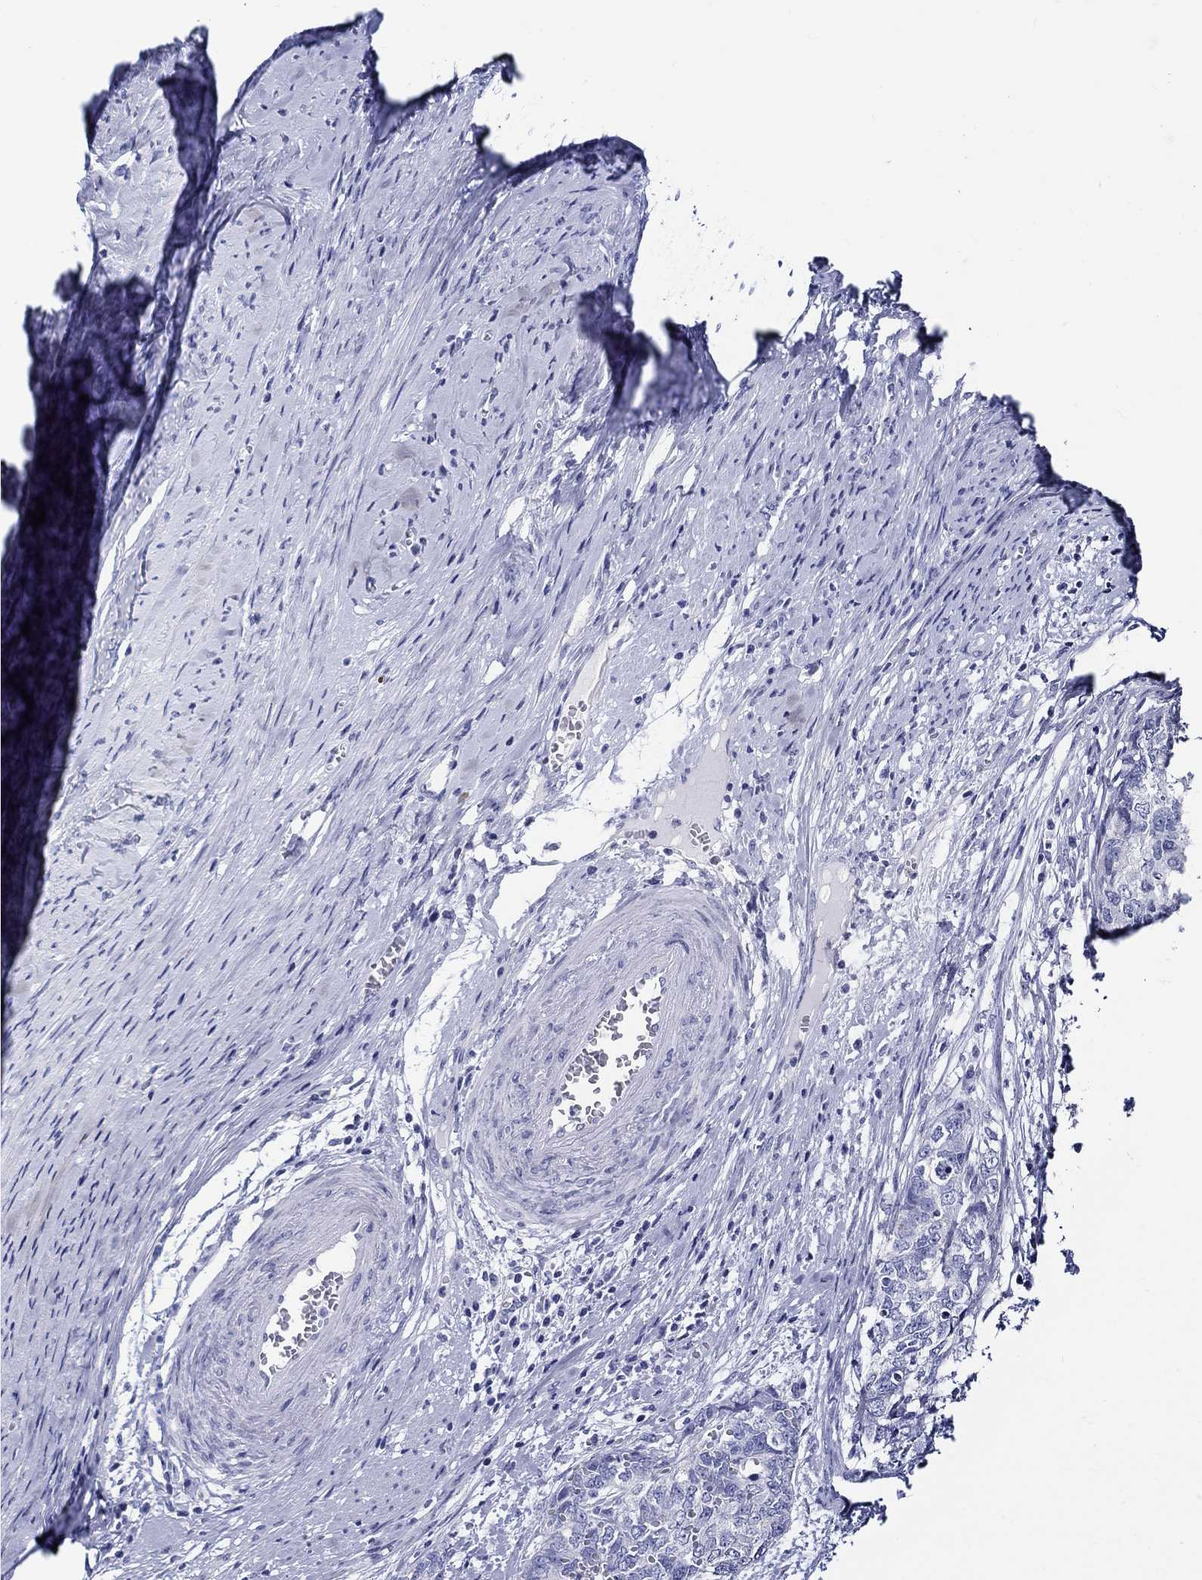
{"staining": {"intensity": "moderate", "quantity": "<25%", "location": "cytoplasmic/membranous"}, "tissue": "cervical cancer", "cell_type": "Tumor cells", "image_type": "cancer", "snomed": [{"axis": "morphology", "description": "Squamous cell carcinoma, NOS"}, {"axis": "topography", "description": "Cervix"}], "caption": "Cervical cancer (squamous cell carcinoma) stained for a protein shows moderate cytoplasmic/membranous positivity in tumor cells.", "gene": "CRYGS", "patient": {"sex": "female", "age": 63}}